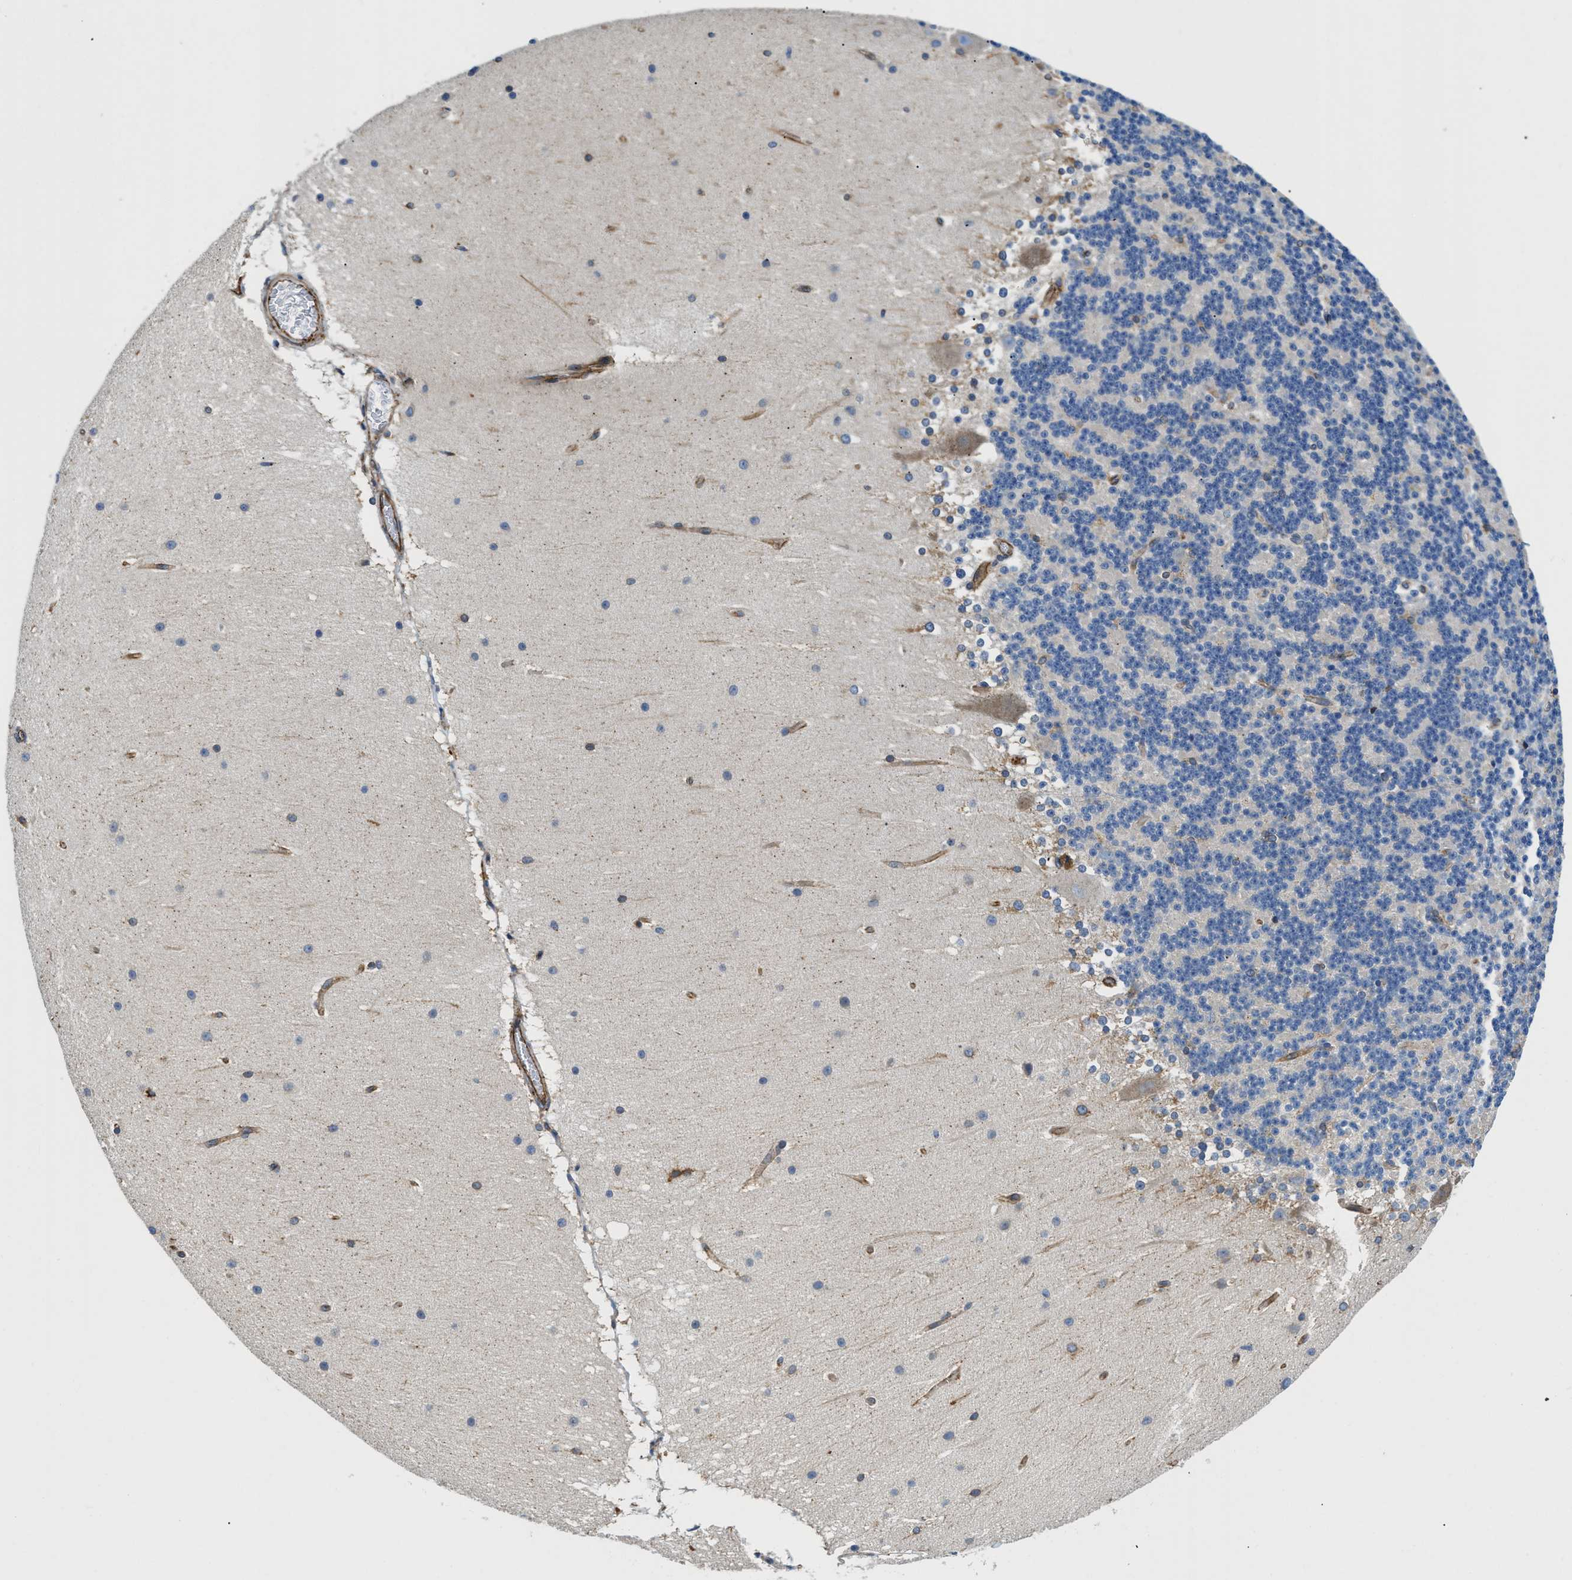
{"staining": {"intensity": "negative", "quantity": "none", "location": "none"}, "tissue": "cerebellum", "cell_type": "Cells in granular layer", "image_type": "normal", "snomed": [{"axis": "morphology", "description": "Normal tissue, NOS"}, {"axis": "topography", "description": "Cerebellum"}], "caption": "A high-resolution image shows IHC staining of benign cerebellum, which displays no significant expression in cells in granular layer.", "gene": "HSD17B12", "patient": {"sex": "female", "age": 19}}